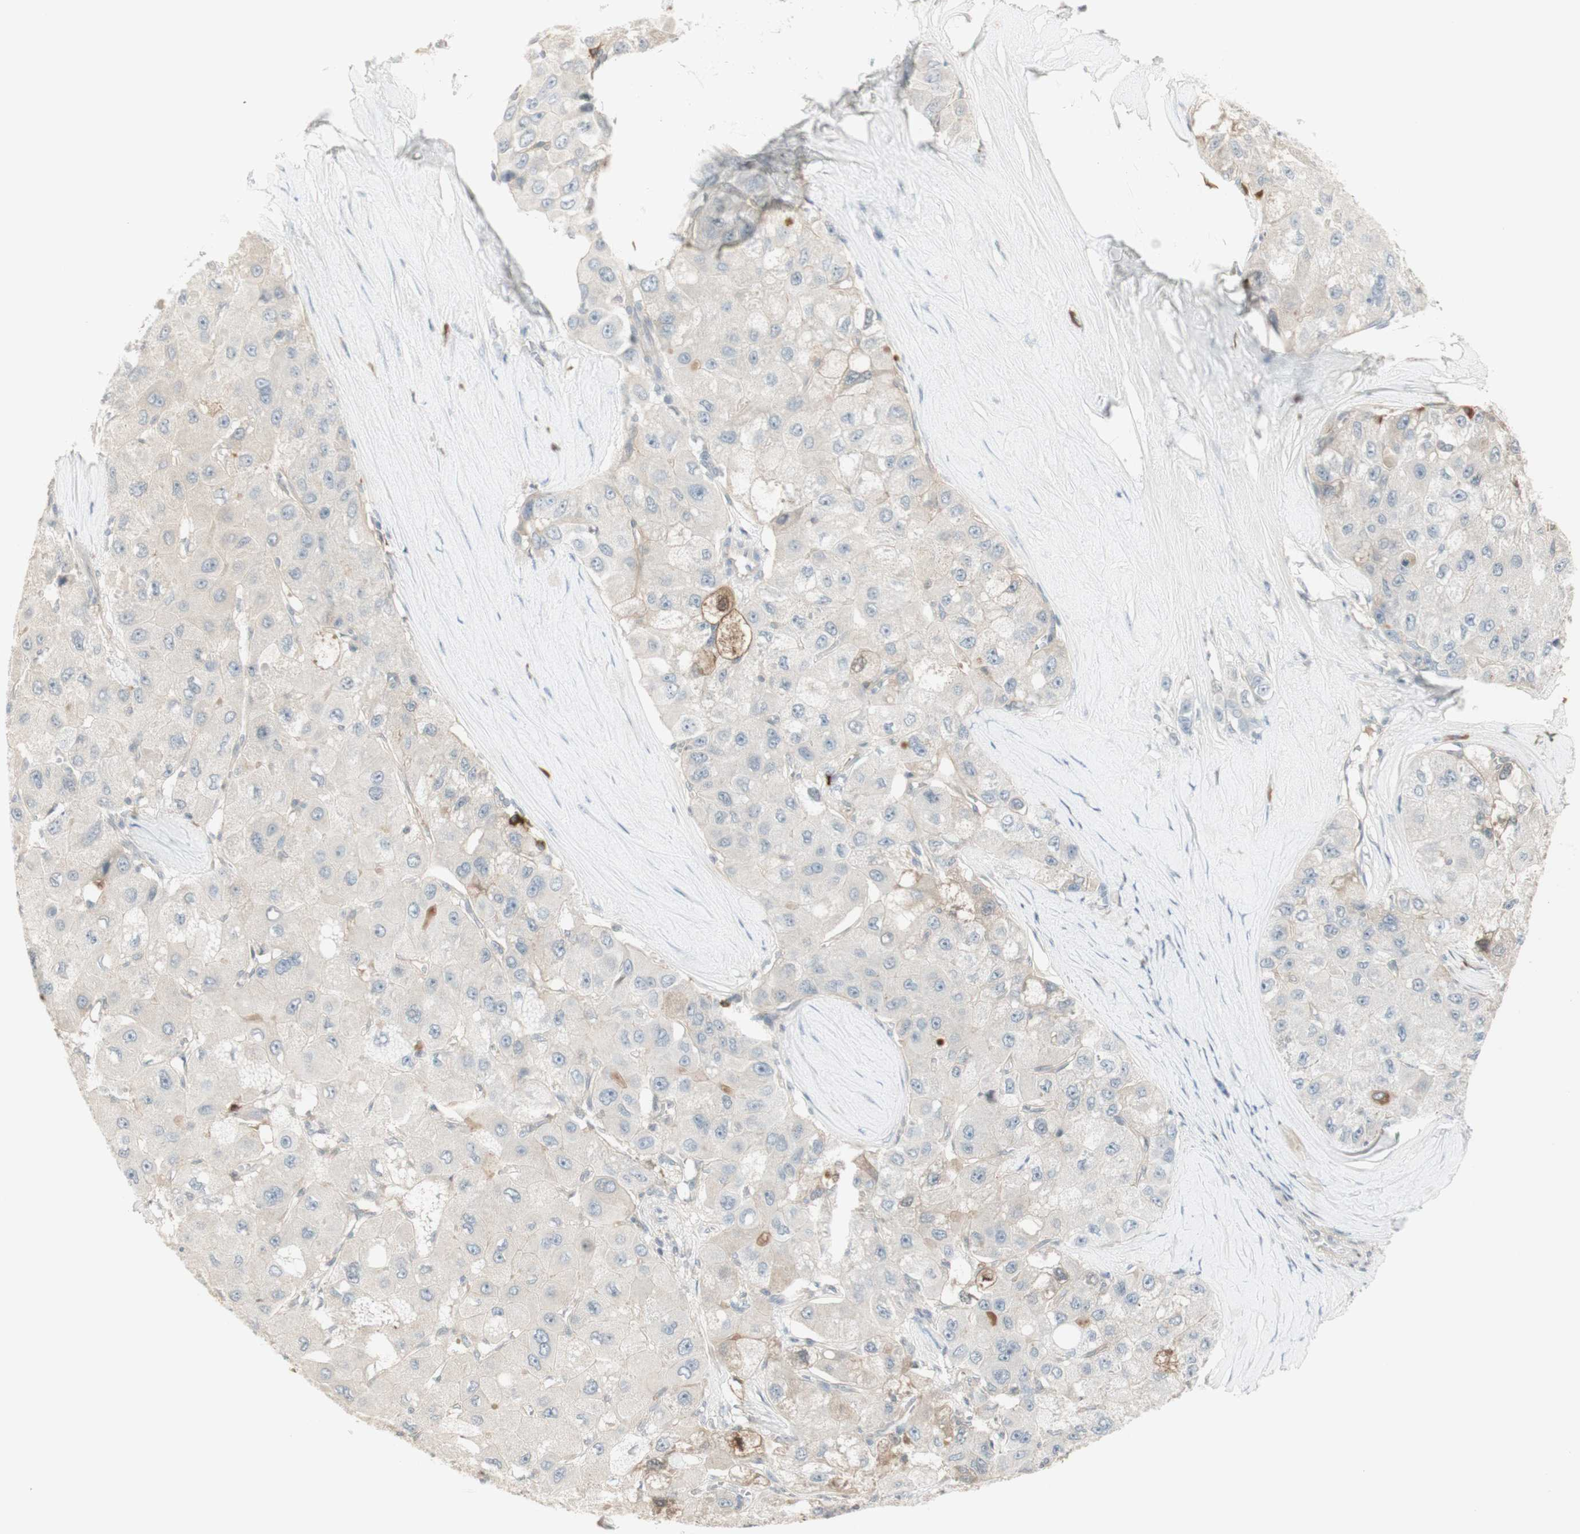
{"staining": {"intensity": "negative", "quantity": "none", "location": "none"}, "tissue": "liver cancer", "cell_type": "Tumor cells", "image_type": "cancer", "snomed": [{"axis": "morphology", "description": "Carcinoma, Hepatocellular, NOS"}, {"axis": "topography", "description": "Liver"}], "caption": "Tumor cells are negative for brown protein staining in liver cancer (hepatocellular carcinoma). Nuclei are stained in blue.", "gene": "NID1", "patient": {"sex": "male", "age": 80}}